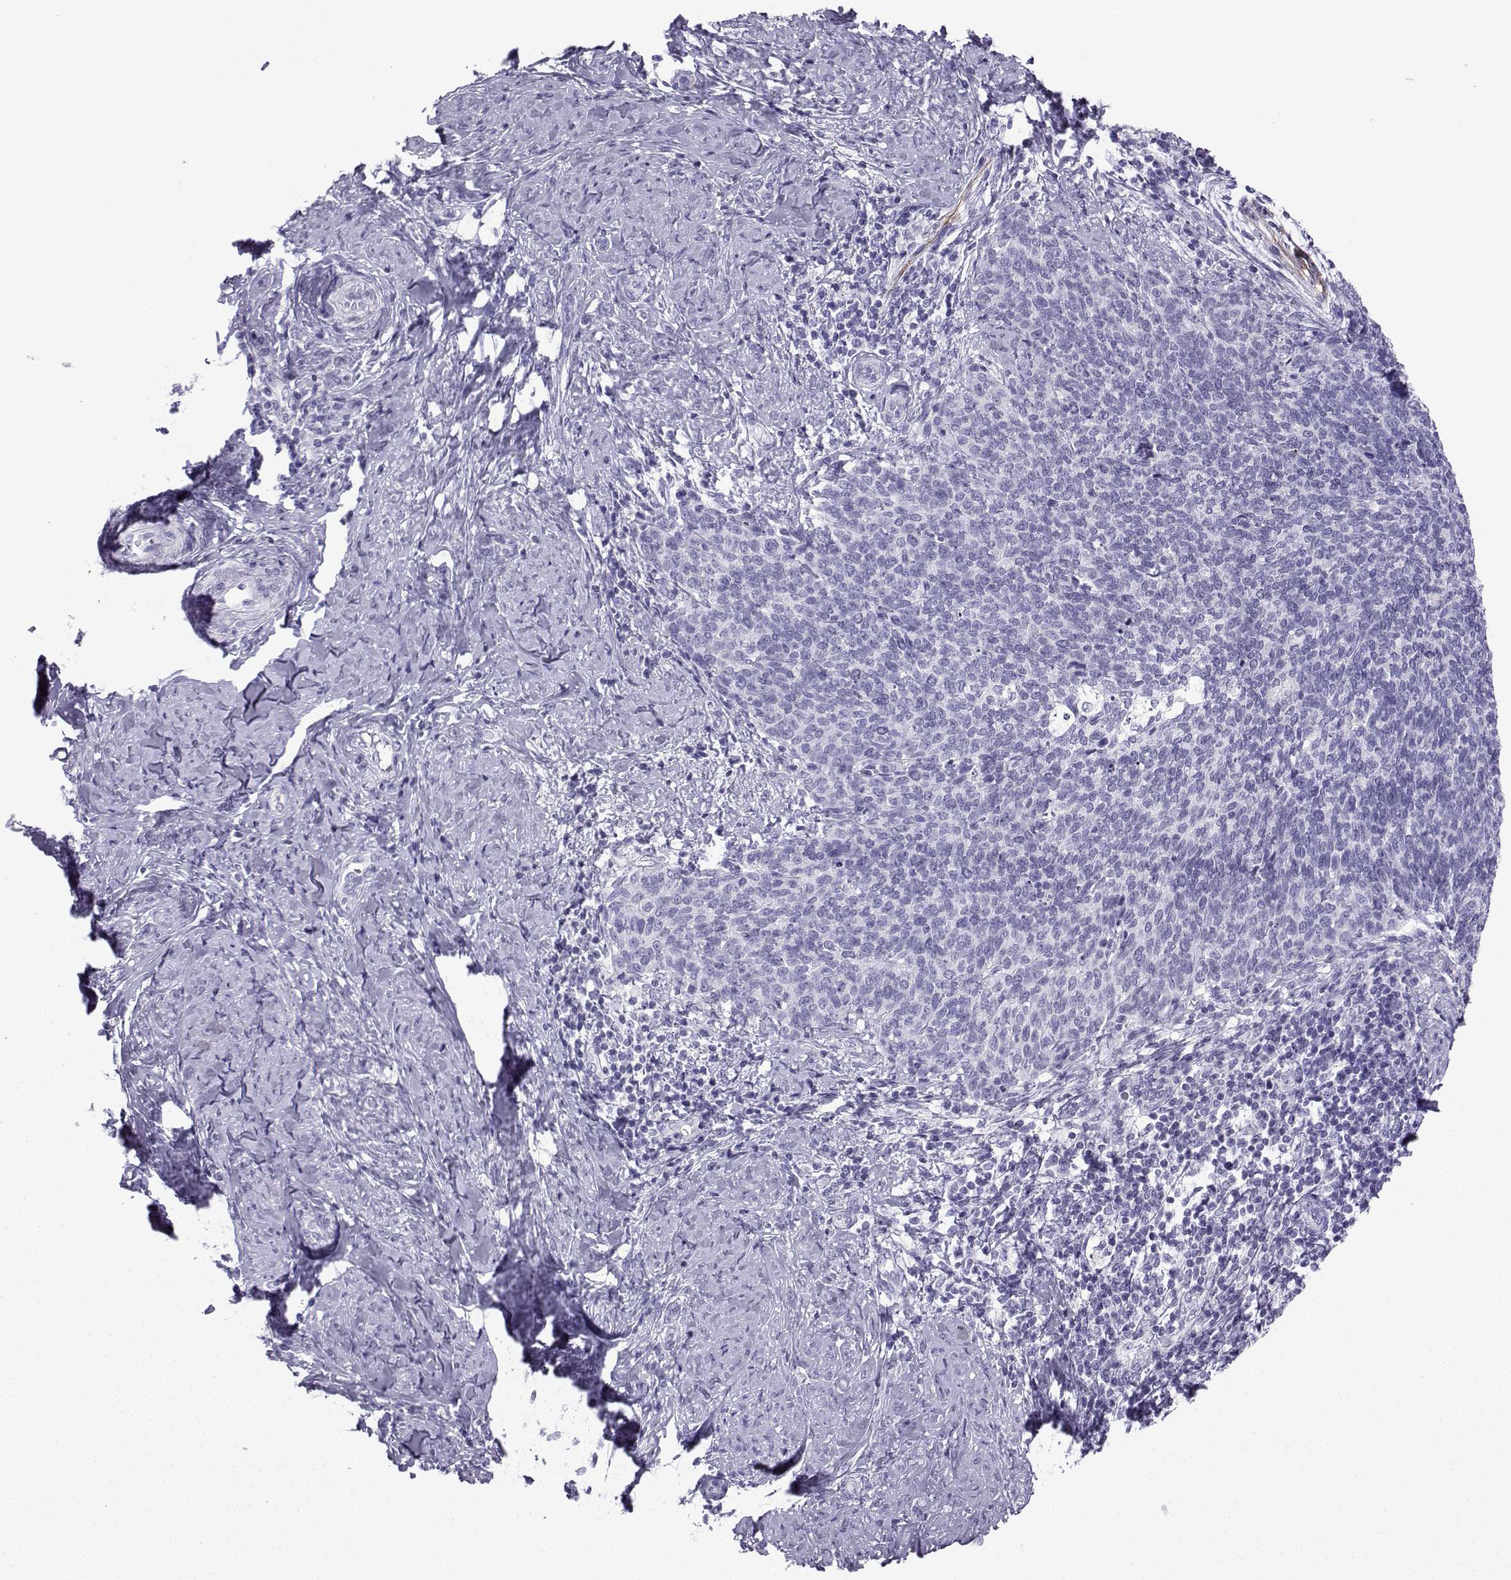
{"staining": {"intensity": "negative", "quantity": "none", "location": "none"}, "tissue": "cervical cancer", "cell_type": "Tumor cells", "image_type": "cancer", "snomed": [{"axis": "morphology", "description": "Normal tissue, NOS"}, {"axis": "morphology", "description": "Squamous cell carcinoma, NOS"}, {"axis": "topography", "description": "Cervix"}], "caption": "Tumor cells show no significant protein expression in squamous cell carcinoma (cervical). (Stains: DAB immunohistochemistry (IHC) with hematoxylin counter stain, Microscopy: brightfield microscopy at high magnification).", "gene": "NEFL", "patient": {"sex": "female", "age": 39}}